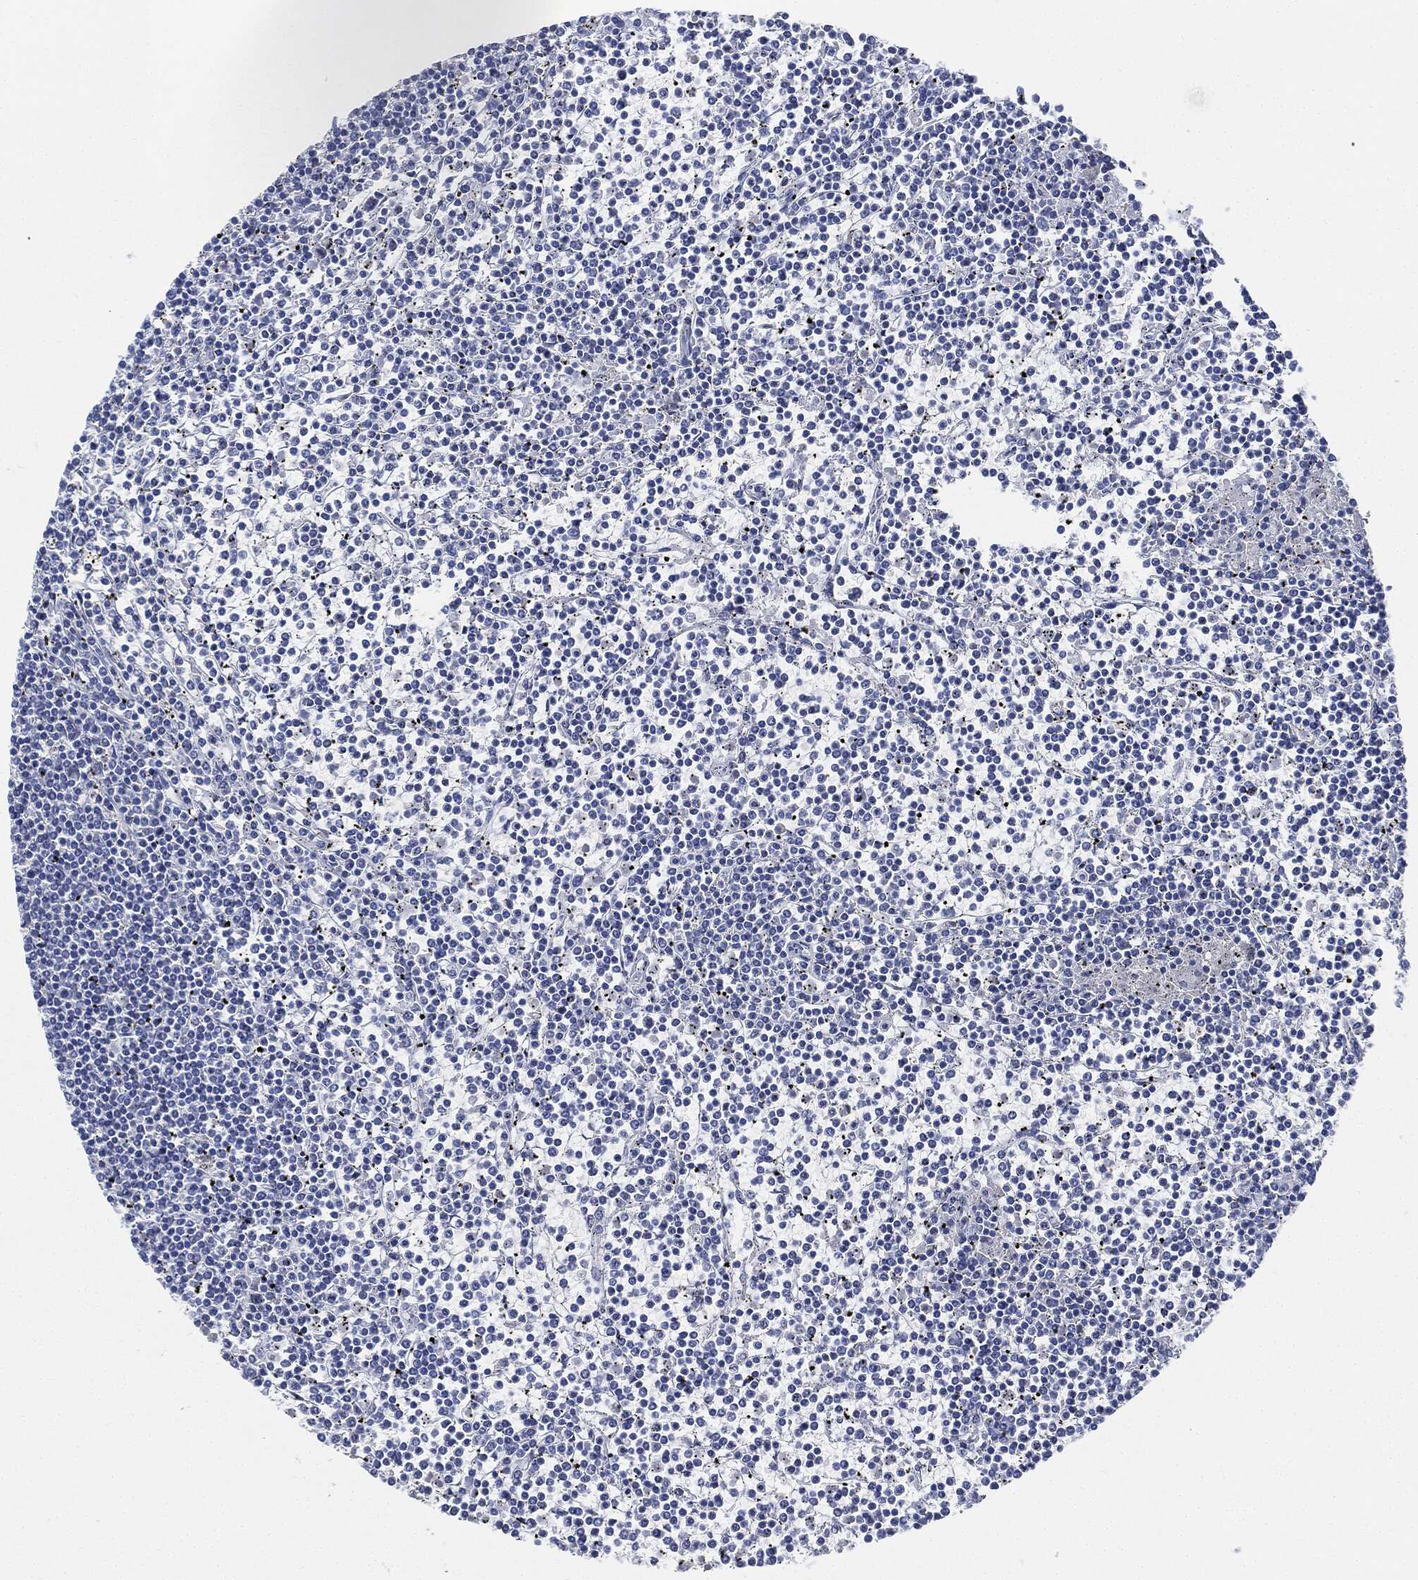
{"staining": {"intensity": "negative", "quantity": "none", "location": "none"}, "tissue": "lymphoma", "cell_type": "Tumor cells", "image_type": "cancer", "snomed": [{"axis": "morphology", "description": "Malignant lymphoma, non-Hodgkin's type, Low grade"}, {"axis": "topography", "description": "Spleen"}], "caption": "This is an immunohistochemistry histopathology image of lymphoma. There is no positivity in tumor cells.", "gene": "TAGLN", "patient": {"sex": "female", "age": 19}}